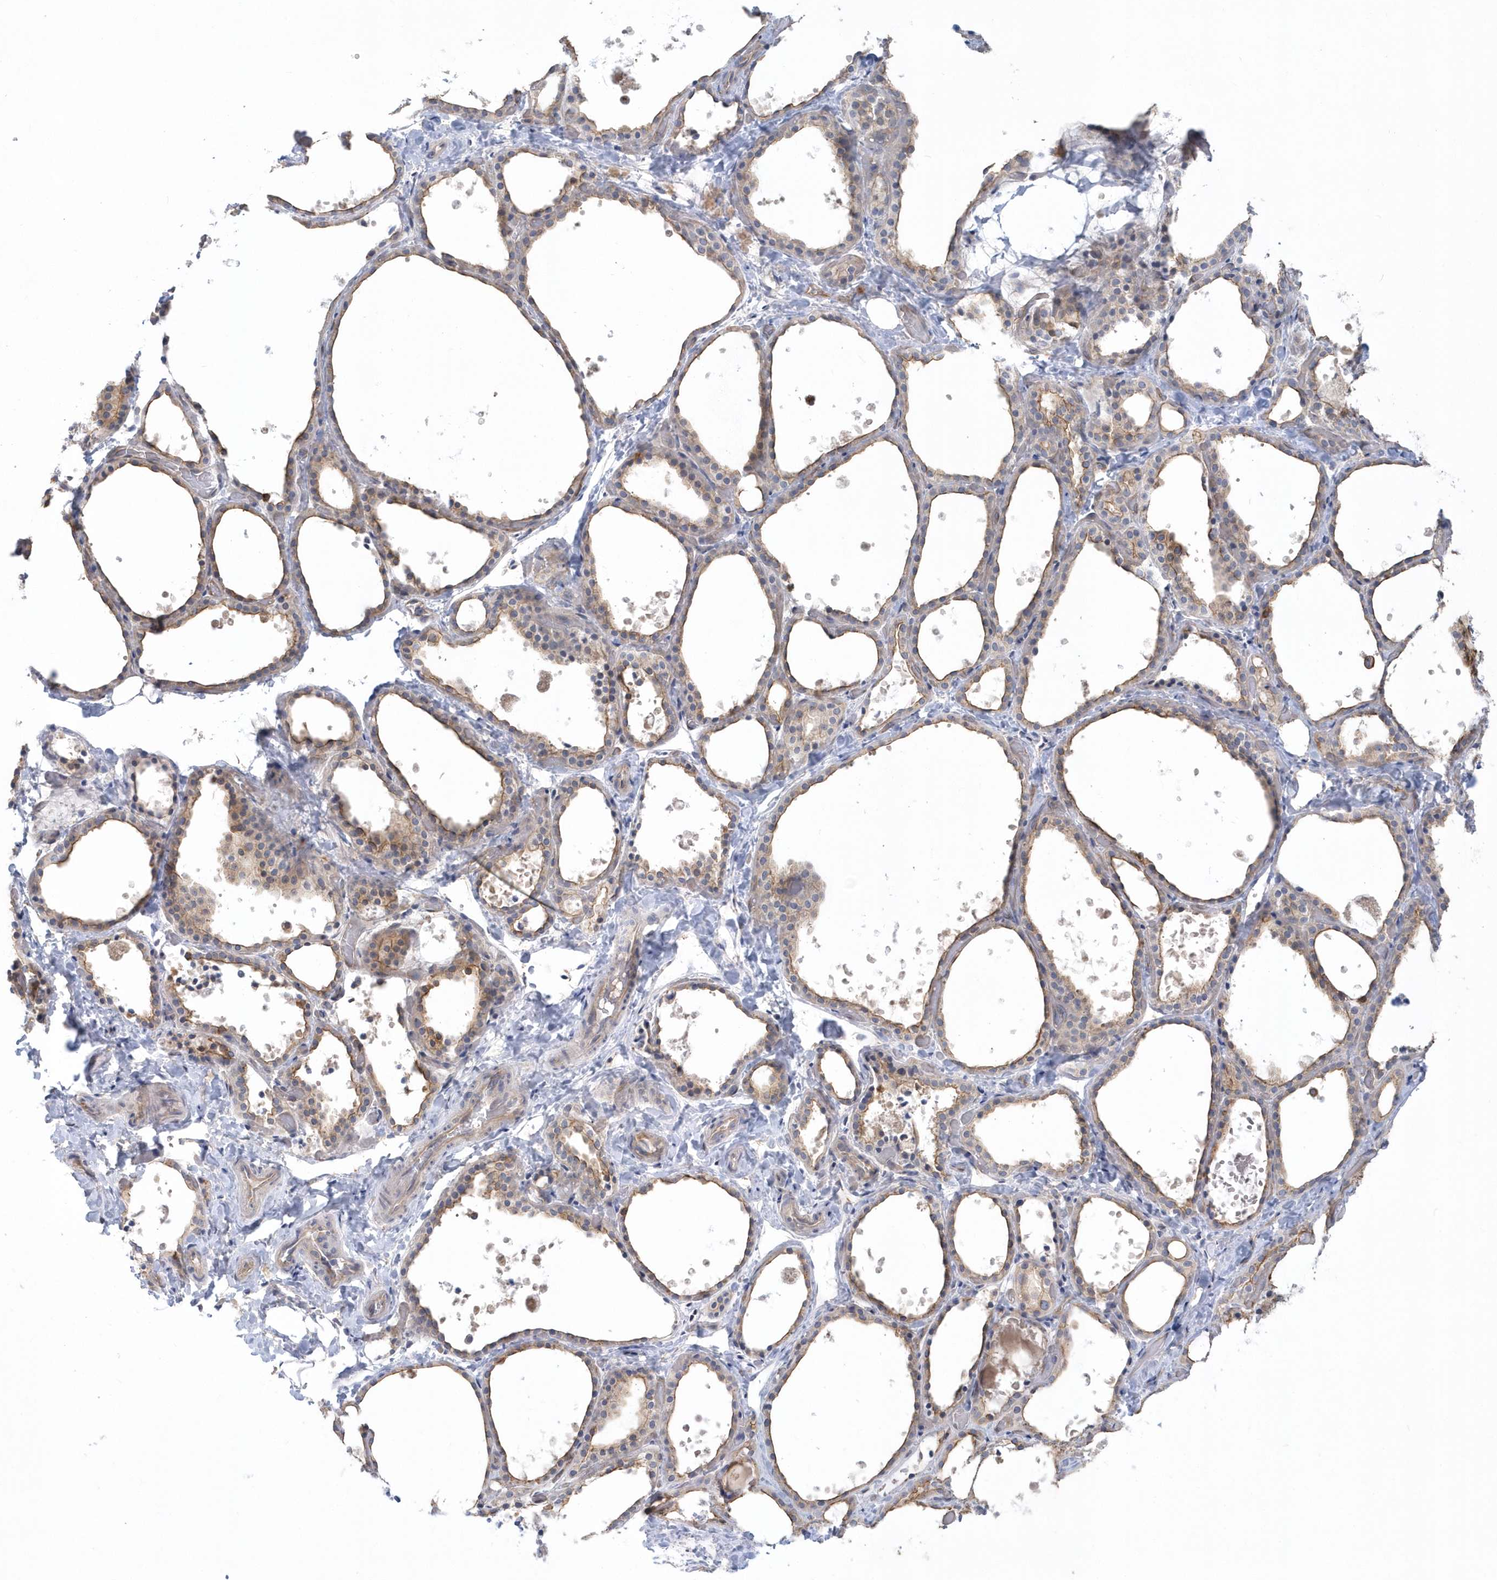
{"staining": {"intensity": "weak", "quantity": "25%-75%", "location": "cytoplasmic/membranous"}, "tissue": "thyroid gland", "cell_type": "Glandular cells", "image_type": "normal", "snomed": [{"axis": "morphology", "description": "Normal tissue, NOS"}, {"axis": "topography", "description": "Thyroid gland"}], "caption": "Thyroid gland was stained to show a protein in brown. There is low levels of weak cytoplasmic/membranous staining in about 25%-75% of glandular cells.", "gene": "RAI14", "patient": {"sex": "female", "age": 44}}